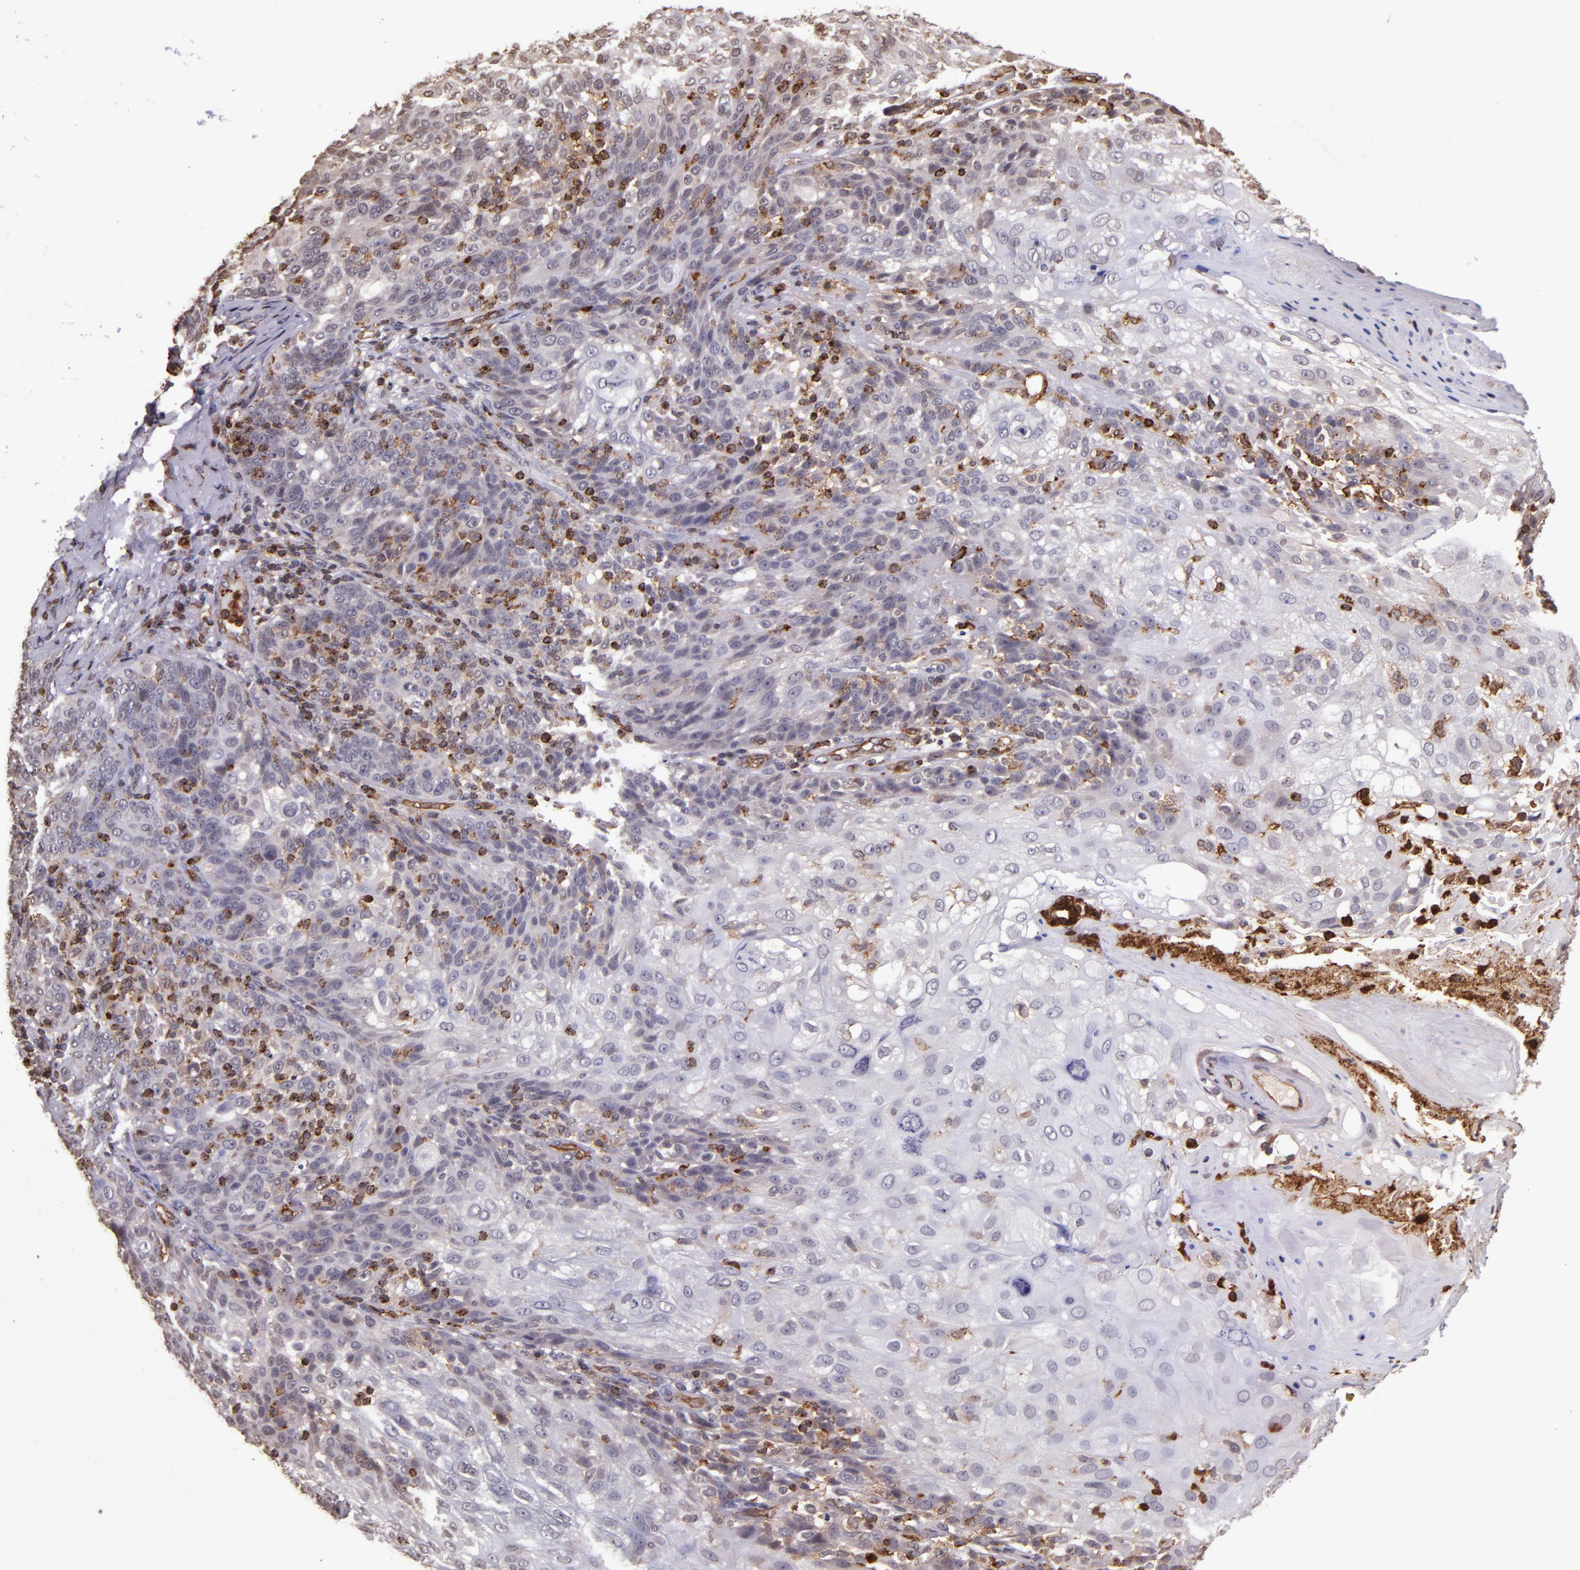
{"staining": {"intensity": "weak", "quantity": "25%-75%", "location": "cytoplasmic/membranous"}, "tissue": "skin cancer", "cell_type": "Tumor cells", "image_type": "cancer", "snomed": [{"axis": "morphology", "description": "Normal tissue, NOS"}, {"axis": "morphology", "description": "Squamous cell carcinoma, NOS"}, {"axis": "topography", "description": "Skin"}], "caption": "Squamous cell carcinoma (skin) was stained to show a protein in brown. There is low levels of weak cytoplasmic/membranous expression in approximately 25%-75% of tumor cells. The protein is shown in brown color, while the nuclei are stained blue.", "gene": "SLC2A3", "patient": {"sex": "female", "age": 83}}